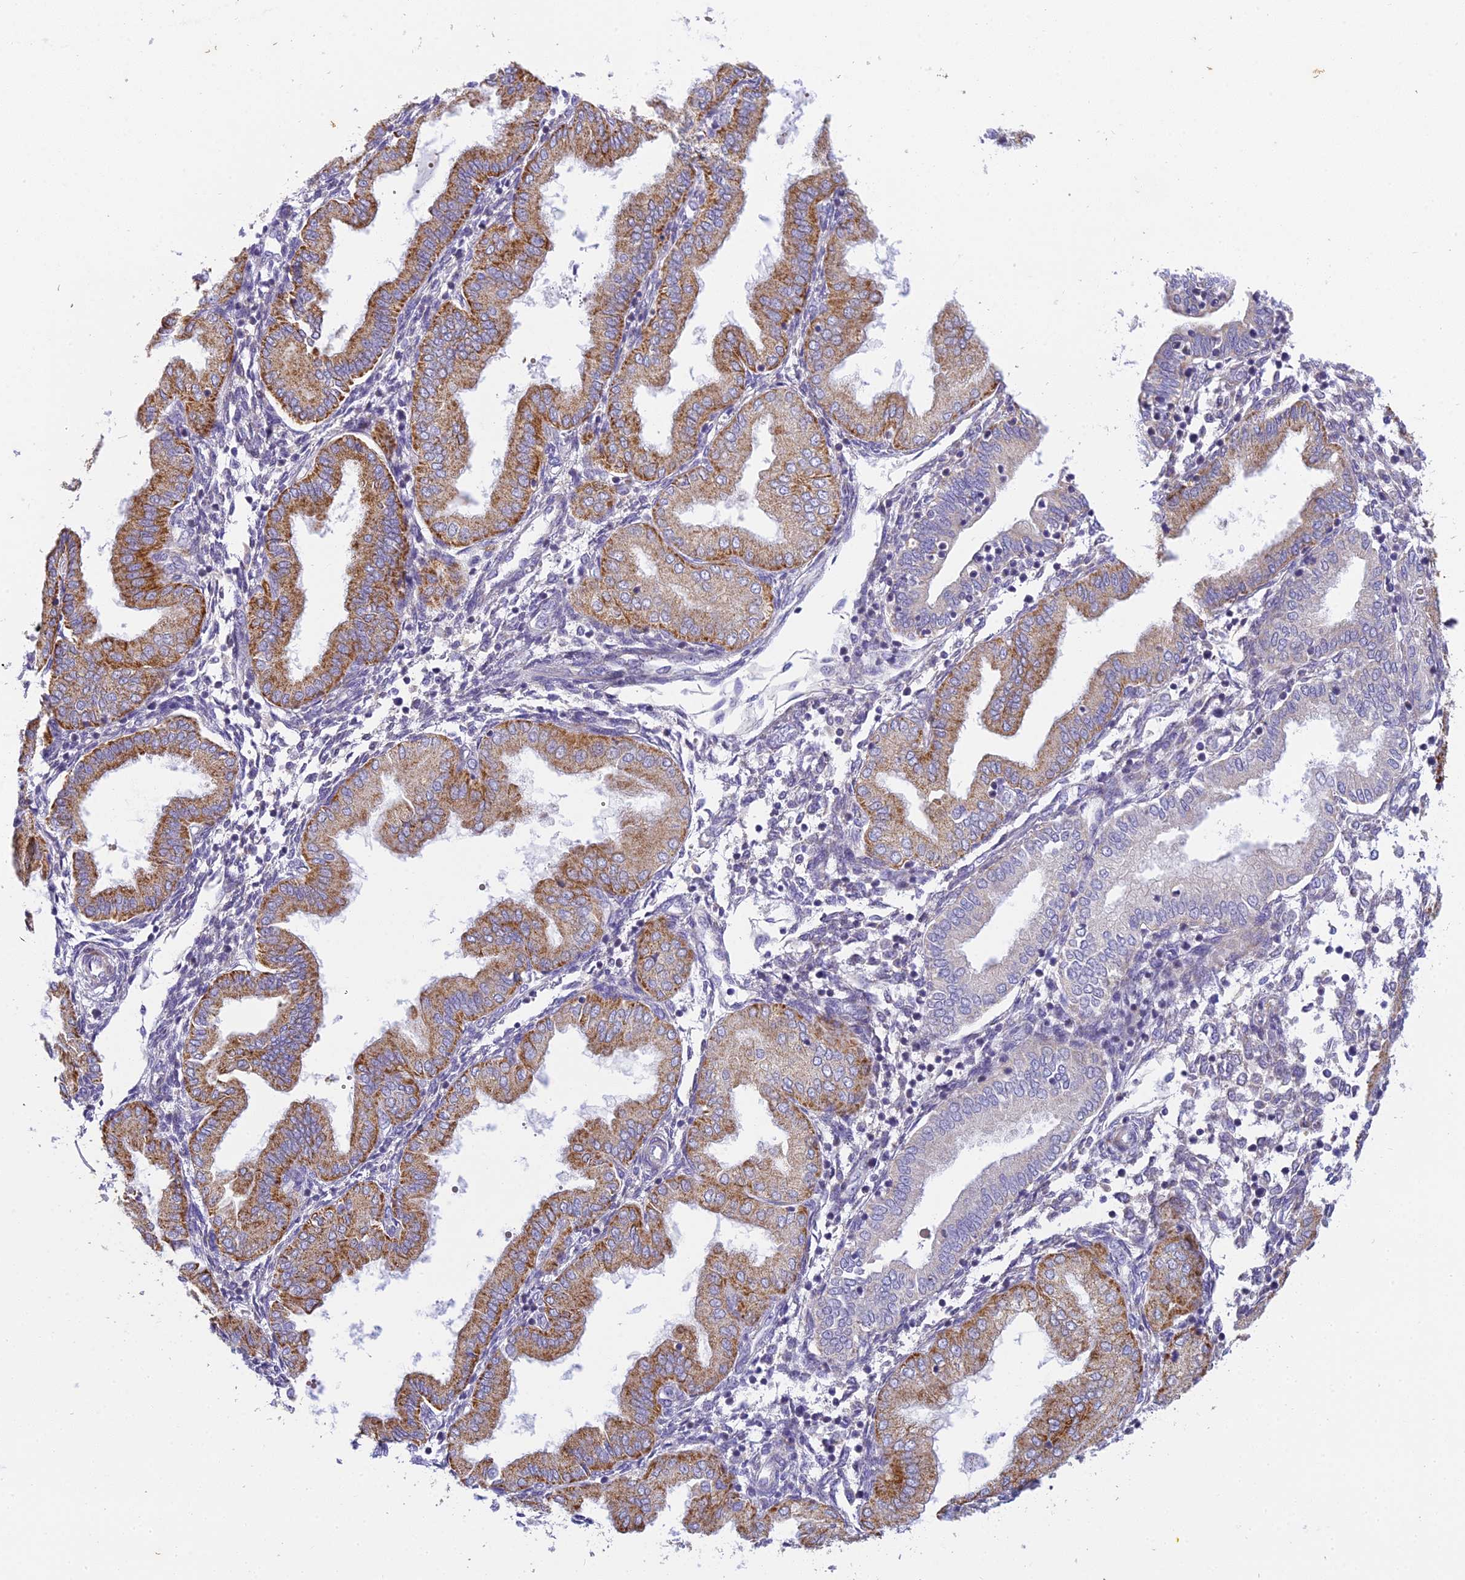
{"staining": {"intensity": "negative", "quantity": "none", "location": "none"}, "tissue": "endometrium", "cell_type": "Cells in endometrial stroma", "image_type": "normal", "snomed": [{"axis": "morphology", "description": "Normal tissue, NOS"}, {"axis": "topography", "description": "Endometrium"}], "caption": "Histopathology image shows no protein staining in cells in endometrial stroma of benign endometrium.", "gene": "CLCN7", "patient": {"sex": "female", "age": 53}}